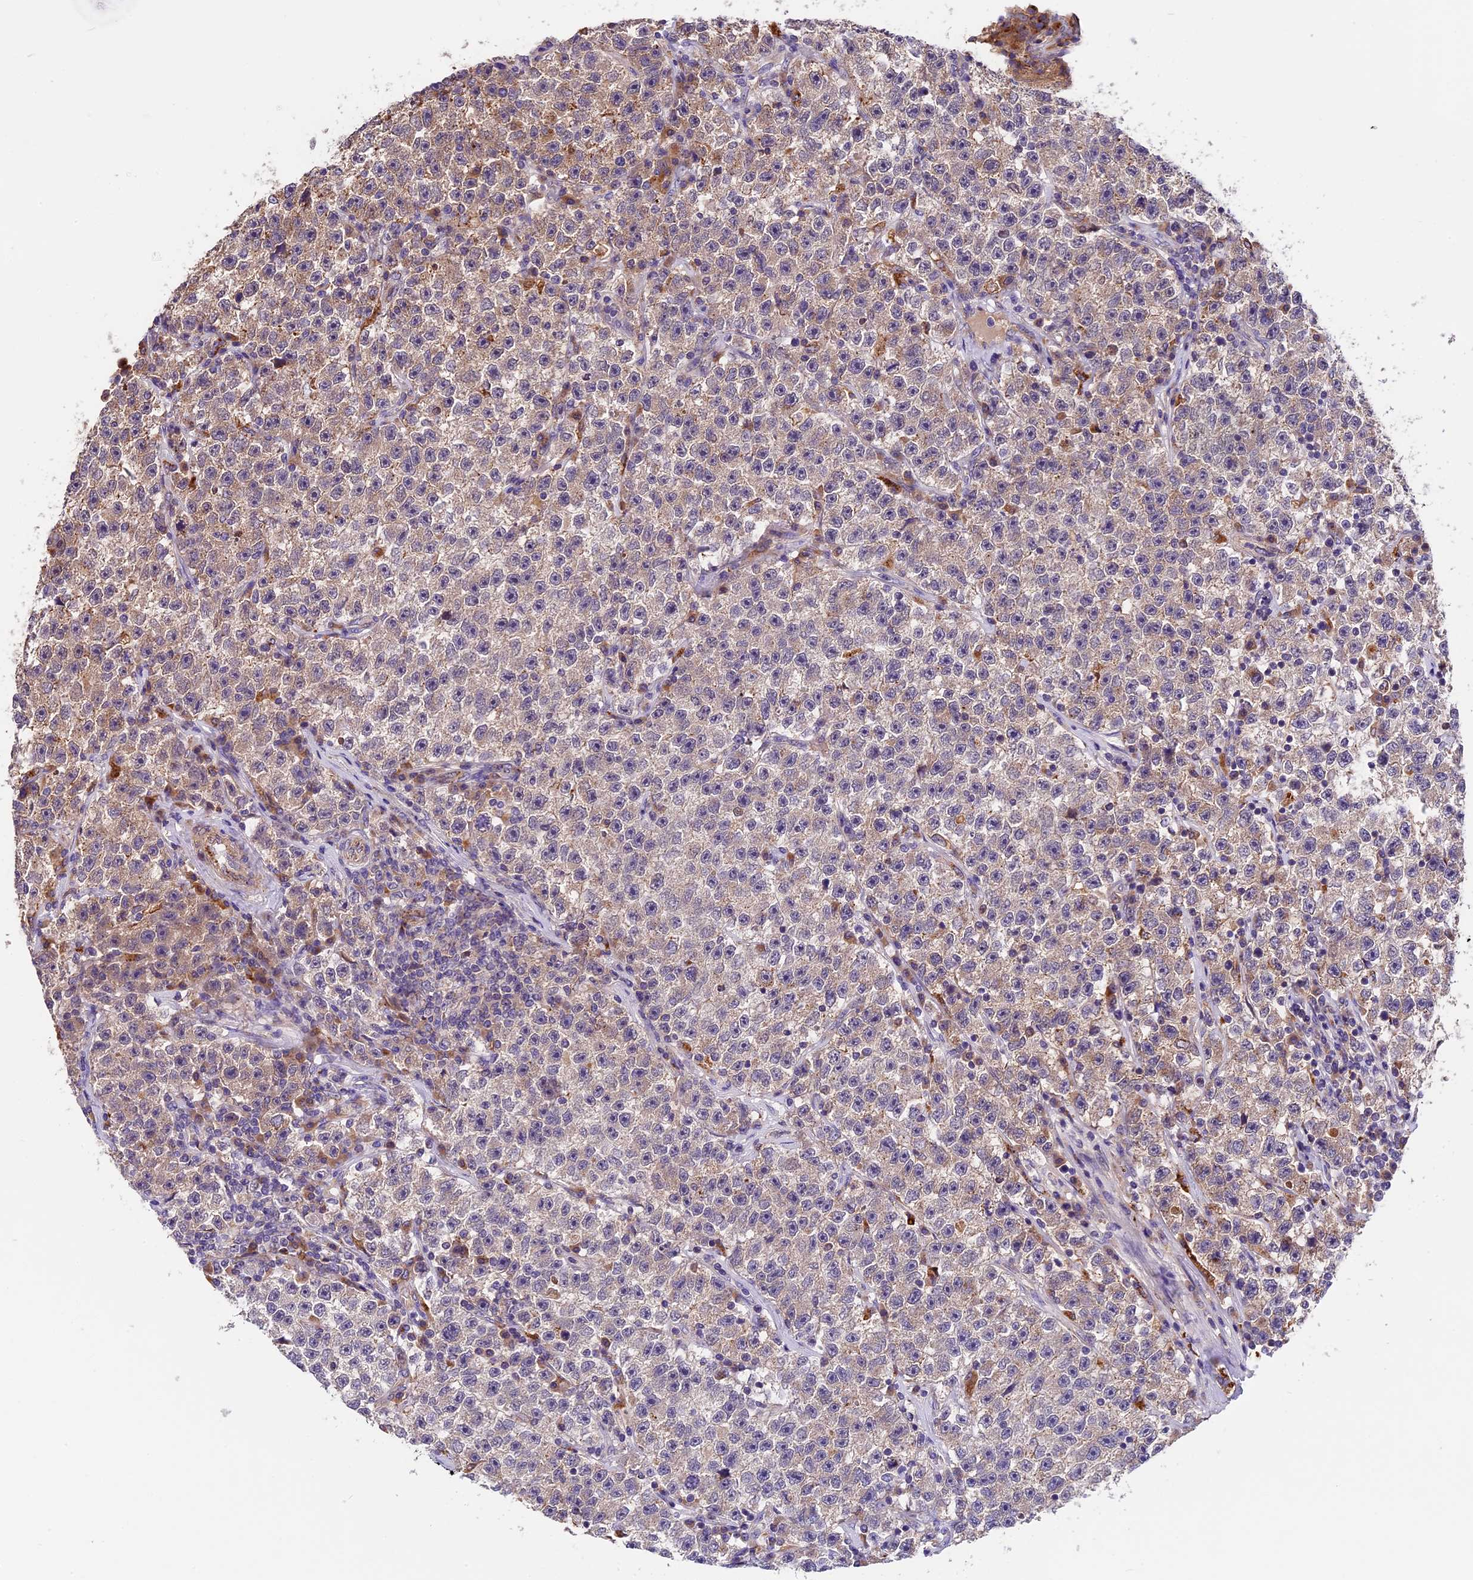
{"staining": {"intensity": "weak", "quantity": "25%-75%", "location": "cytoplasmic/membranous"}, "tissue": "testis cancer", "cell_type": "Tumor cells", "image_type": "cancer", "snomed": [{"axis": "morphology", "description": "Seminoma, NOS"}, {"axis": "topography", "description": "Testis"}], "caption": "Immunohistochemical staining of testis cancer (seminoma) shows weak cytoplasmic/membranous protein expression in about 25%-75% of tumor cells.", "gene": "COPE", "patient": {"sex": "male", "age": 22}}